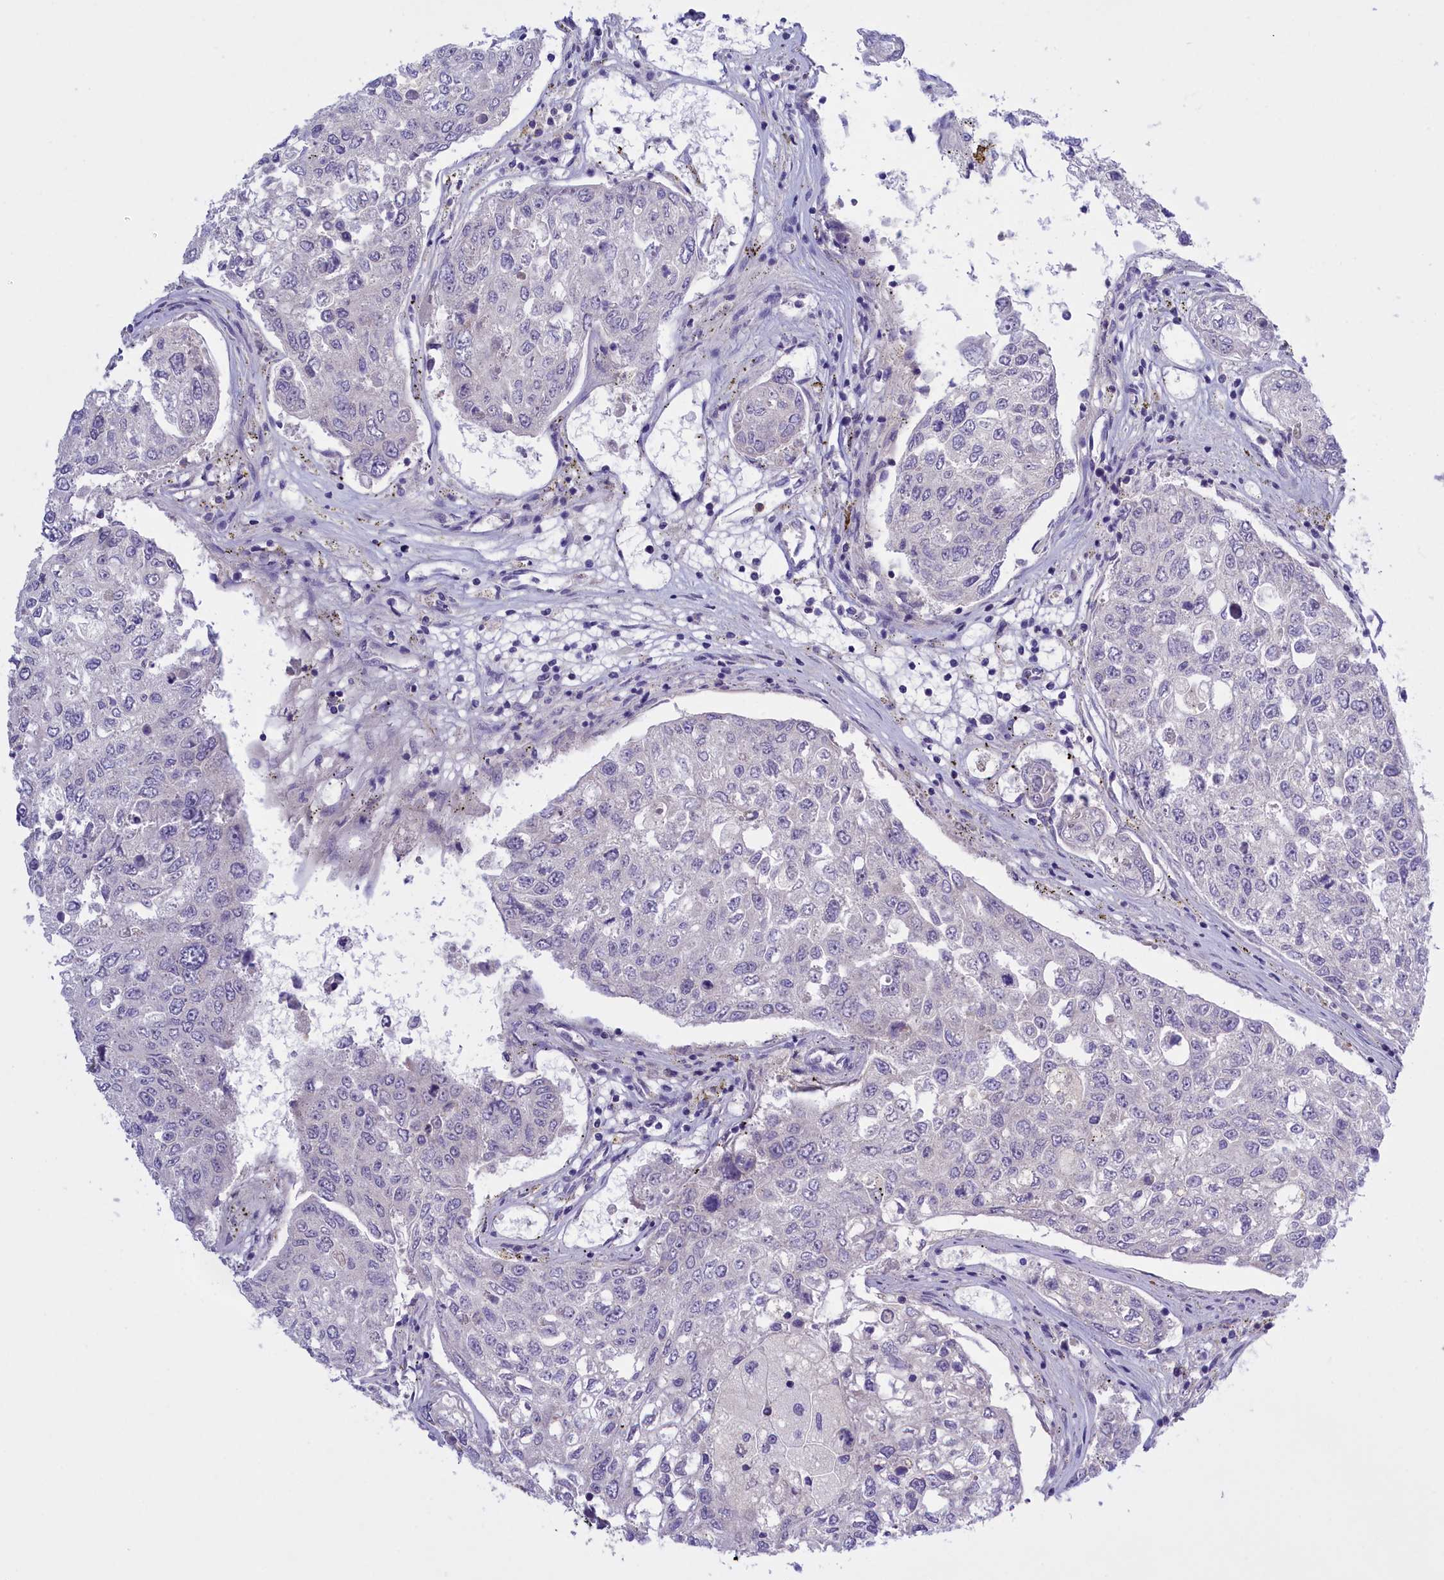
{"staining": {"intensity": "negative", "quantity": "none", "location": "none"}, "tissue": "urothelial cancer", "cell_type": "Tumor cells", "image_type": "cancer", "snomed": [{"axis": "morphology", "description": "Urothelial carcinoma, High grade"}, {"axis": "topography", "description": "Lymph node"}, {"axis": "topography", "description": "Urinary bladder"}], "caption": "High magnification brightfield microscopy of urothelial carcinoma (high-grade) stained with DAB (3,3'-diaminobenzidine) (brown) and counterstained with hematoxylin (blue): tumor cells show no significant positivity.", "gene": "FAM149B1", "patient": {"sex": "male", "age": 51}}